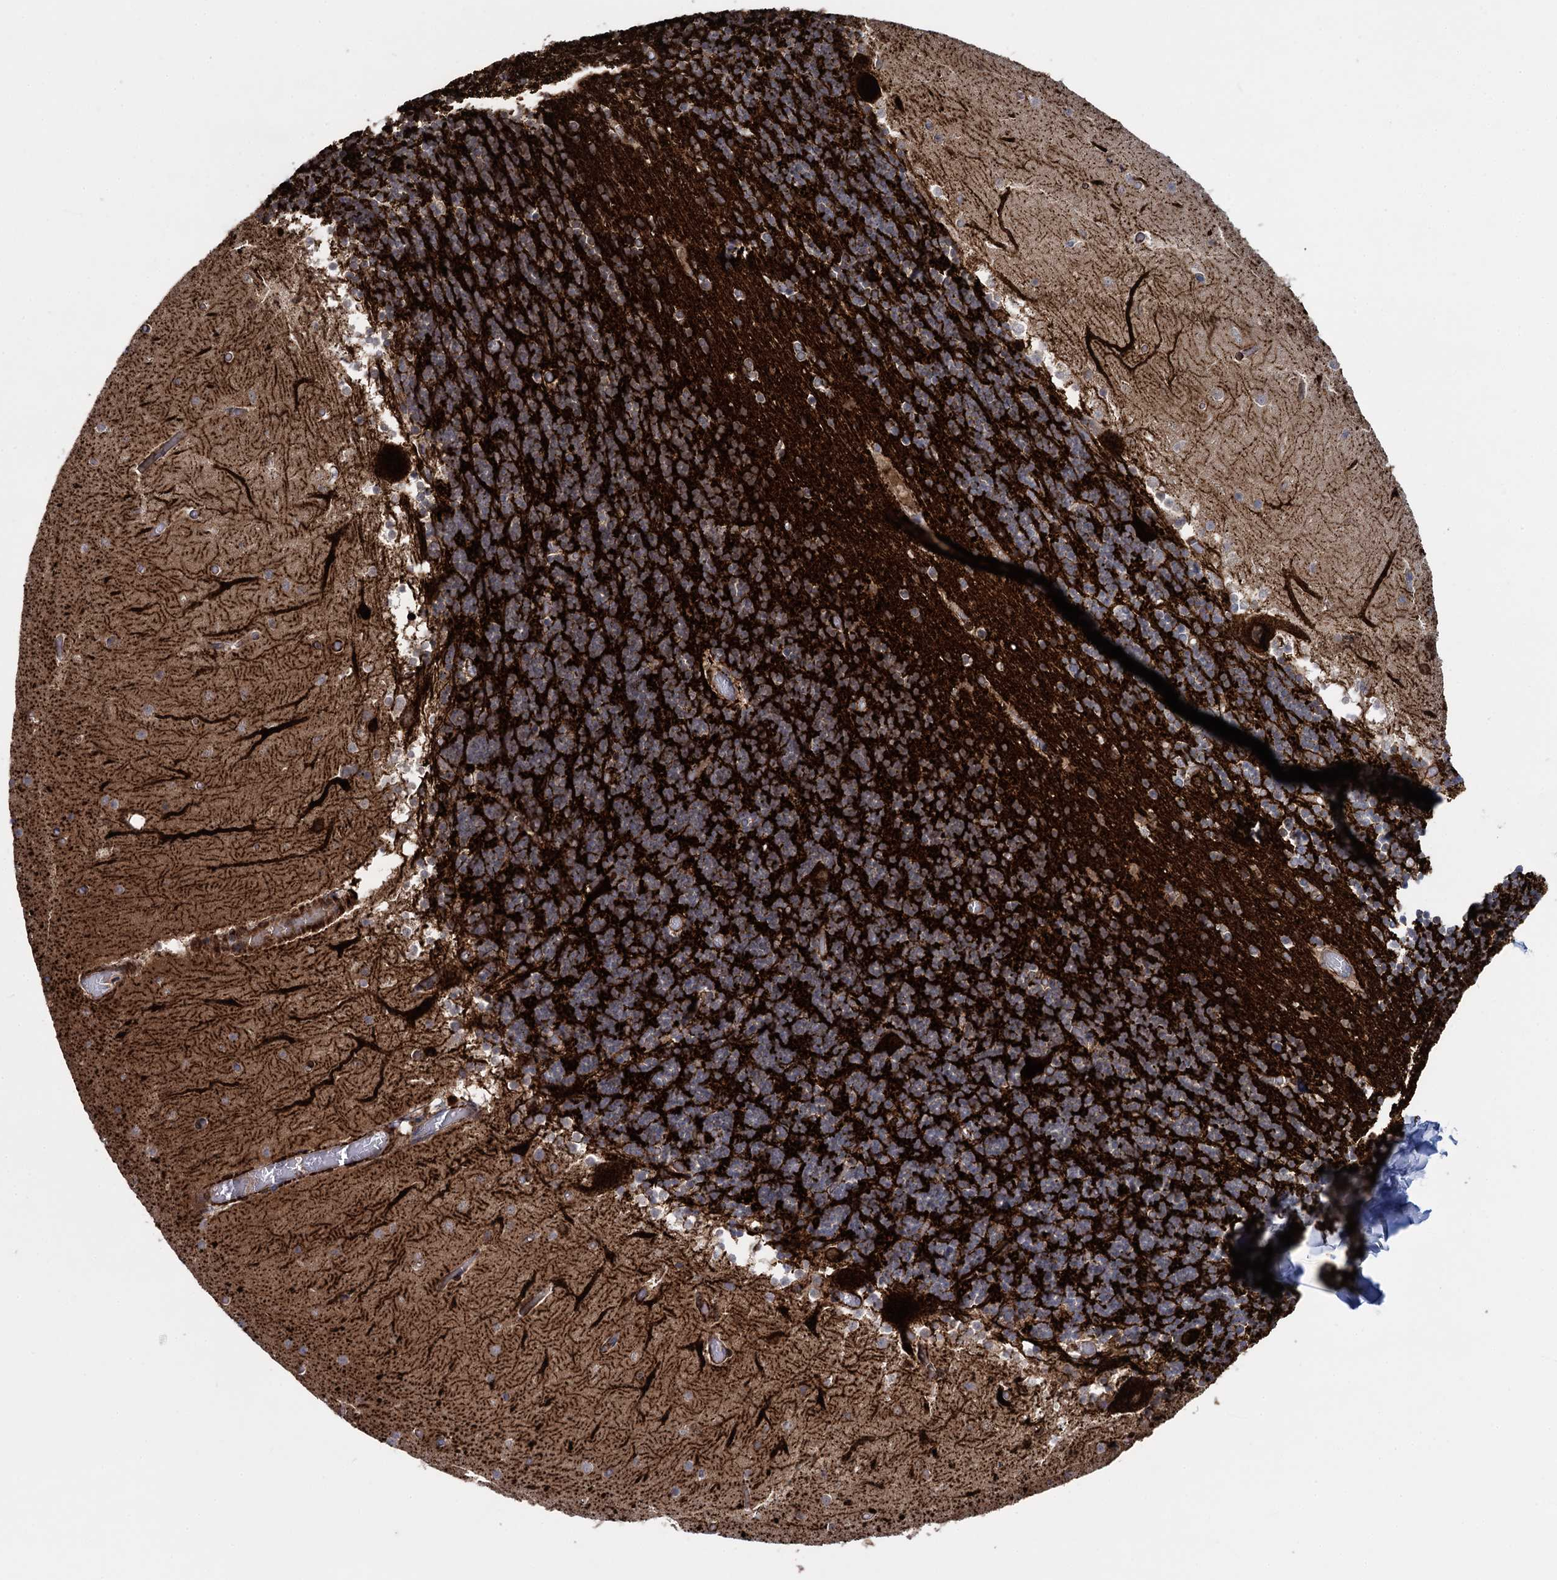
{"staining": {"intensity": "strong", "quantity": ">75%", "location": "cytoplasmic/membranous"}, "tissue": "cerebellum", "cell_type": "Cells in granular layer", "image_type": "normal", "snomed": [{"axis": "morphology", "description": "Normal tissue, NOS"}, {"axis": "topography", "description": "Cerebellum"}], "caption": "Strong cytoplasmic/membranous protein expression is identified in about >75% of cells in granular layer in cerebellum. (Brightfield microscopy of DAB IHC at high magnification).", "gene": "SNCG", "patient": {"sex": "female", "age": 28}}